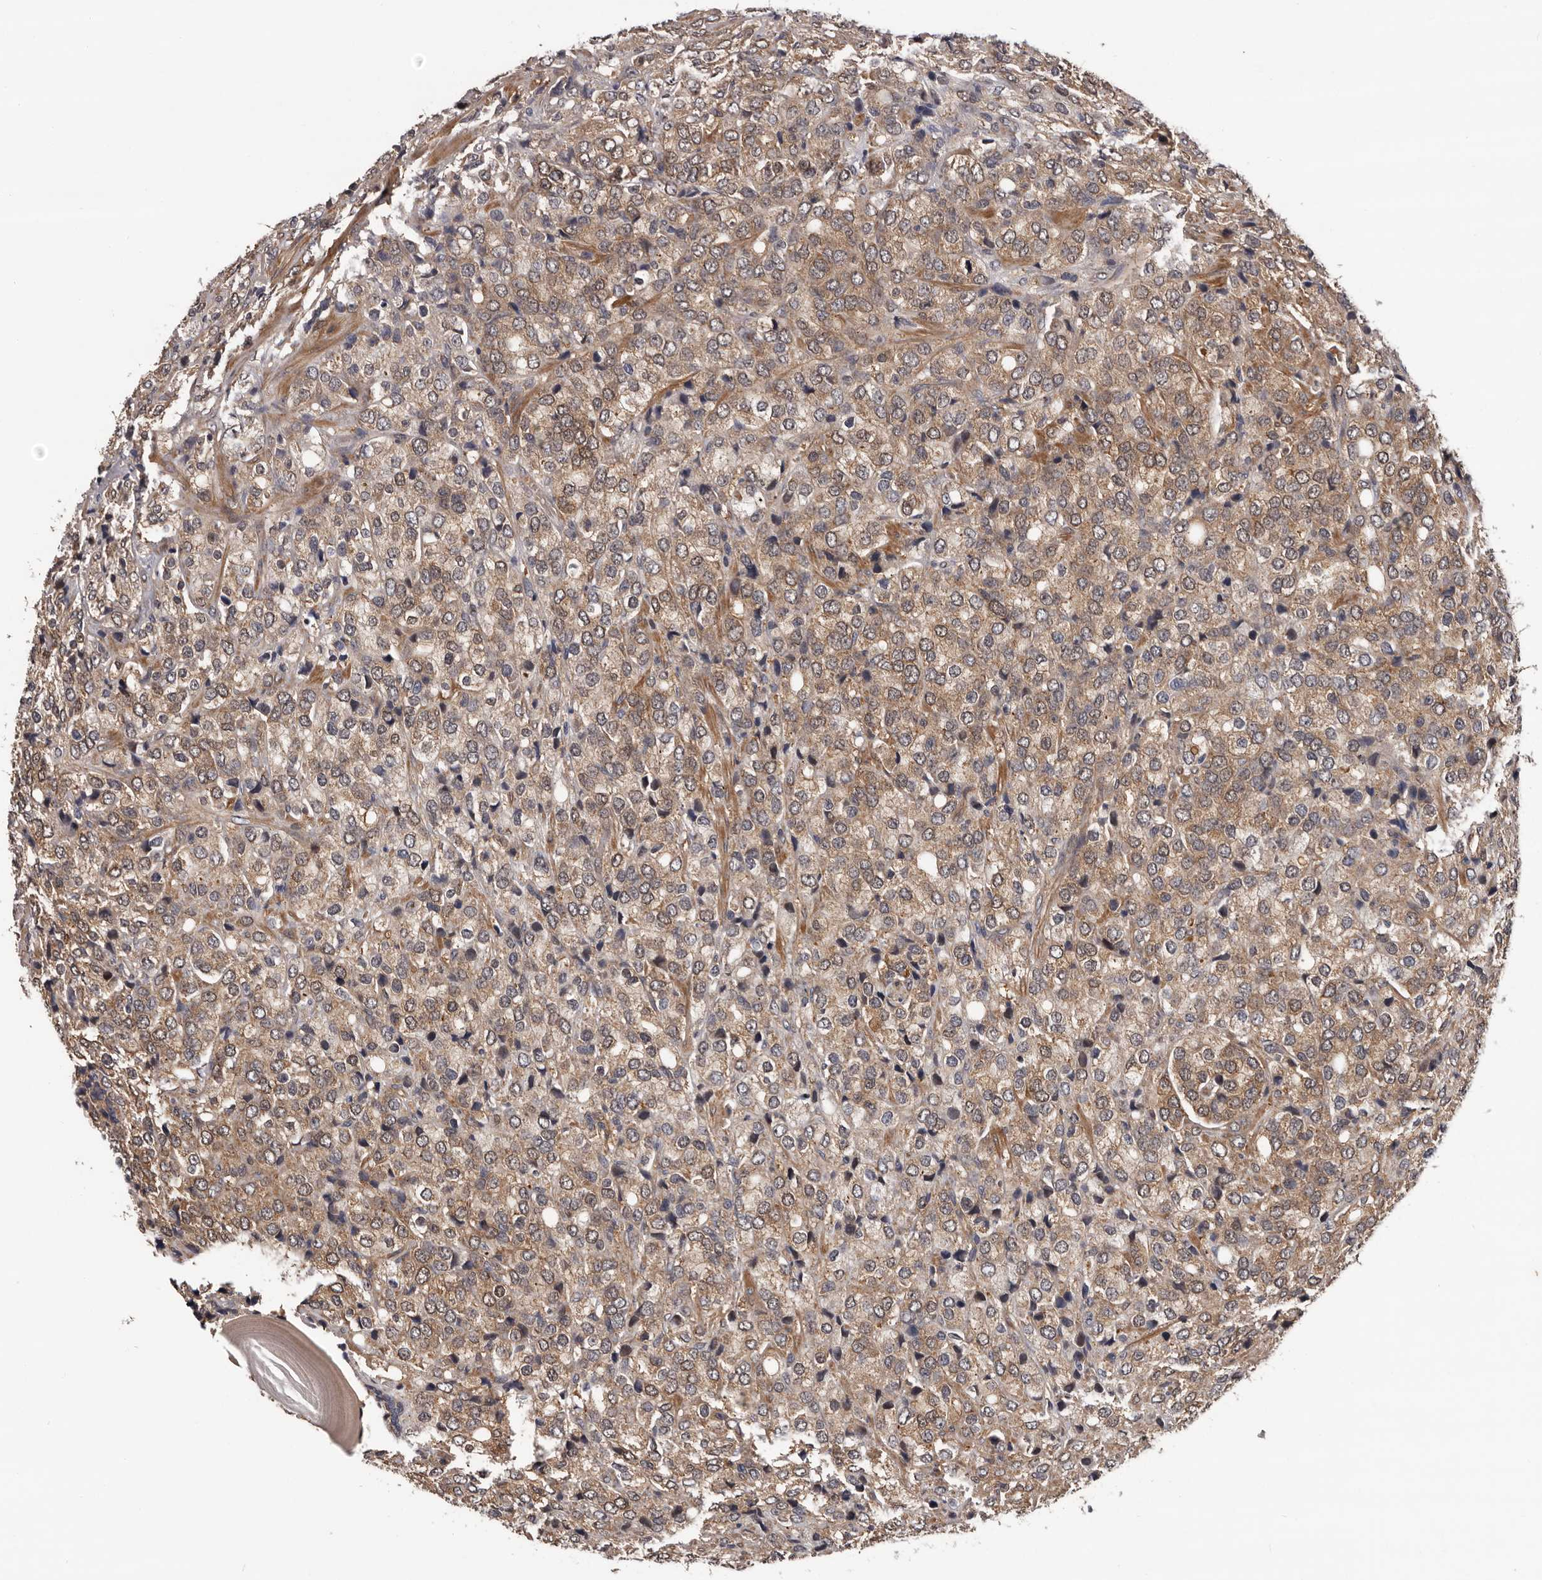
{"staining": {"intensity": "moderate", "quantity": ">75%", "location": "cytoplasmic/membranous"}, "tissue": "prostate cancer", "cell_type": "Tumor cells", "image_type": "cancer", "snomed": [{"axis": "morphology", "description": "Adenocarcinoma, Medium grade"}, {"axis": "topography", "description": "Prostate"}], "caption": "Protein expression by IHC demonstrates moderate cytoplasmic/membranous expression in about >75% of tumor cells in prostate cancer (medium-grade adenocarcinoma). The staining is performed using DAB (3,3'-diaminobenzidine) brown chromogen to label protein expression. The nuclei are counter-stained blue using hematoxylin.", "gene": "PRKD1", "patient": {"sex": "male", "age": 70}}